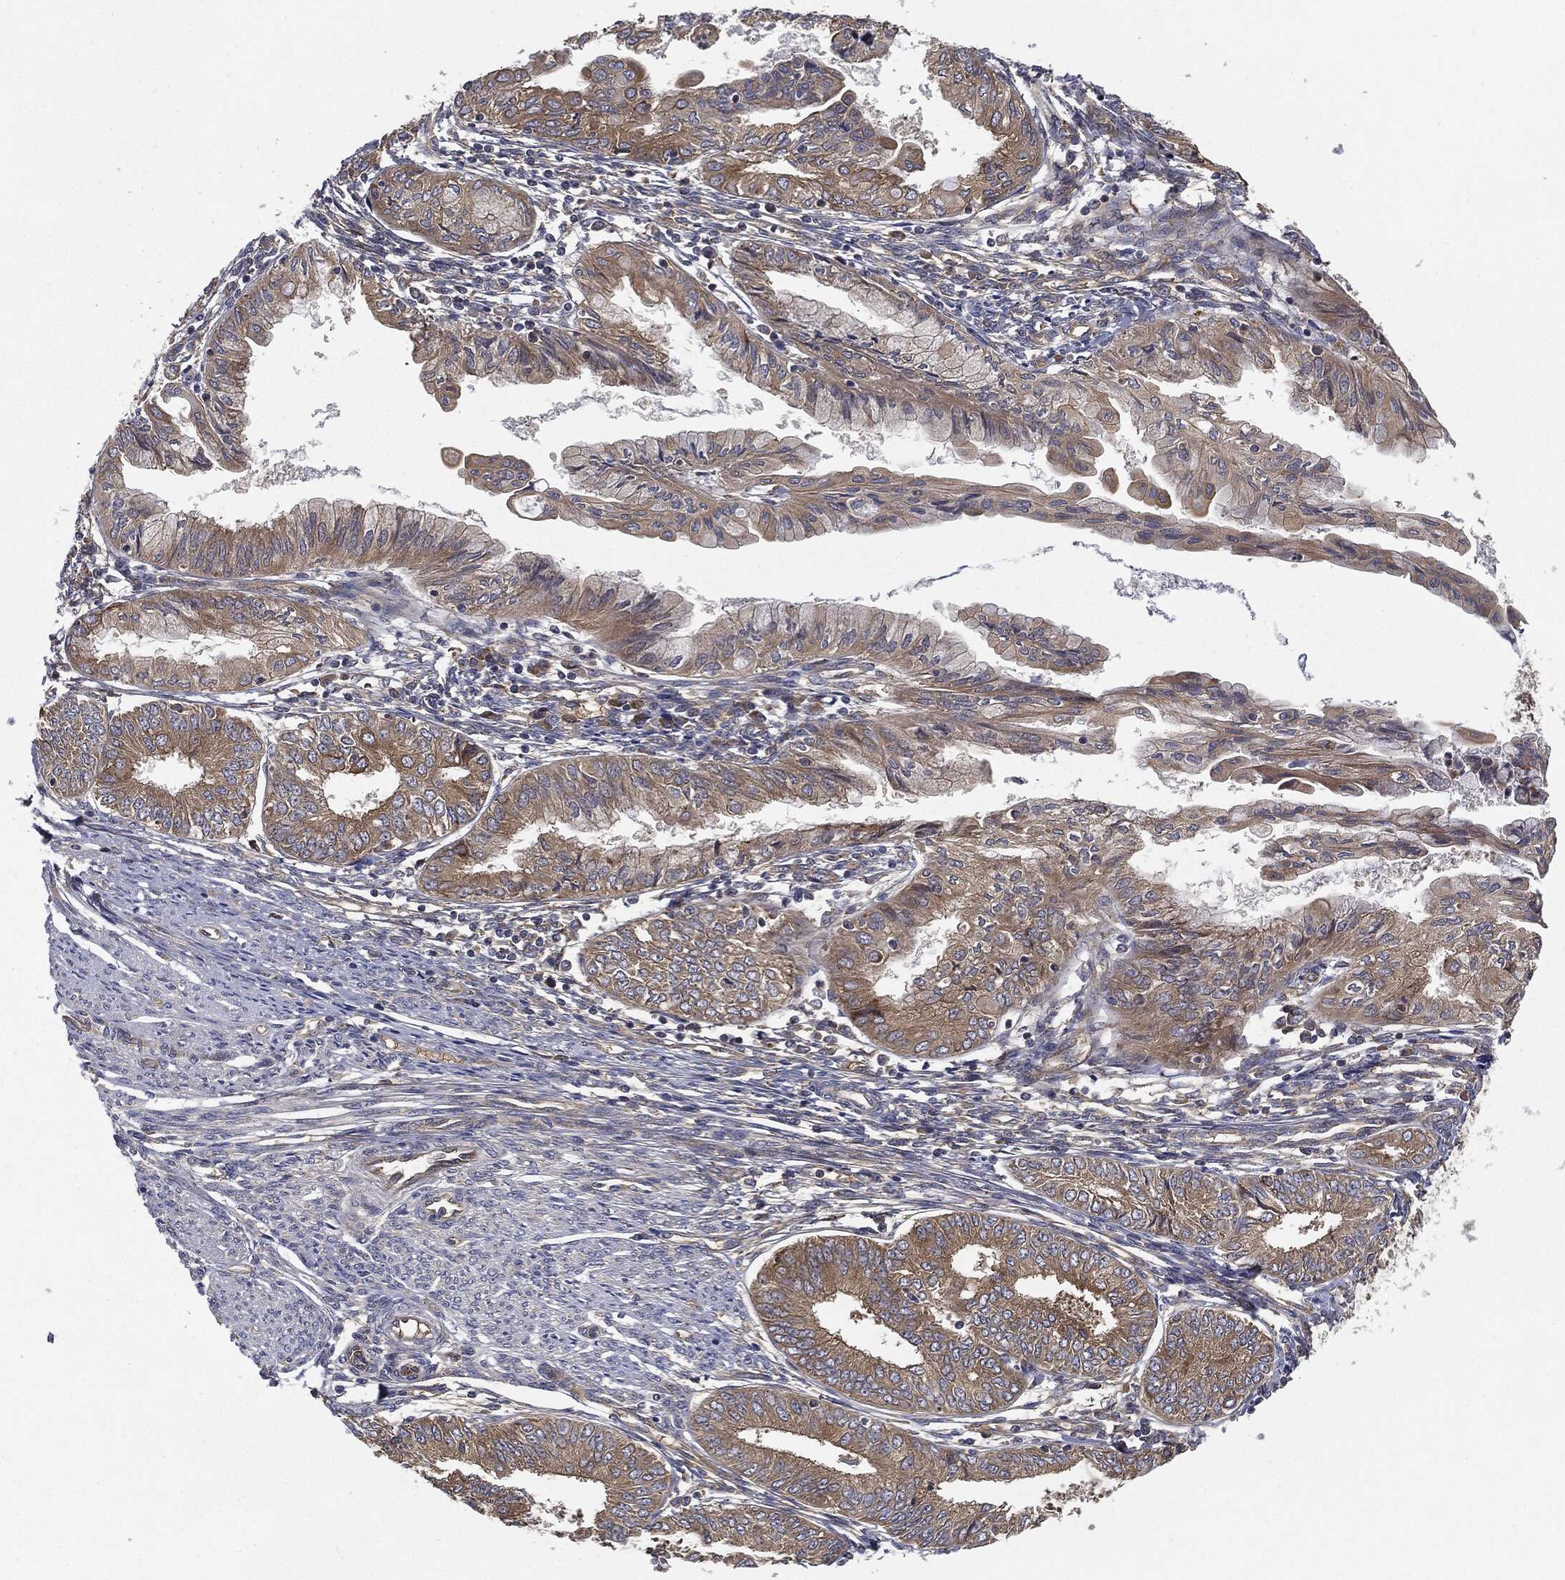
{"staining": {"intensity": "moderate", "quantity": "<25%", "location": "cytoplasmic/membranous"}, "tissue": "endometrial cancer", "cell_type": "Tumor cells", "image_type": "cancer", "snomed": [{"axis": "morphology", "description": "Adenocarcinoma, NOS"}, {"axis": "topography", "description": "Endometrium"}], "caption": "Human adenocarcinoma (endometrial) stained for a protein (brown) reveals moderate cytoplasmic/membranous positive staining in approximately <25% of tumor cells.", "gene": "EIF2AK2", "patient": {"sex": "female", "age": 68}}